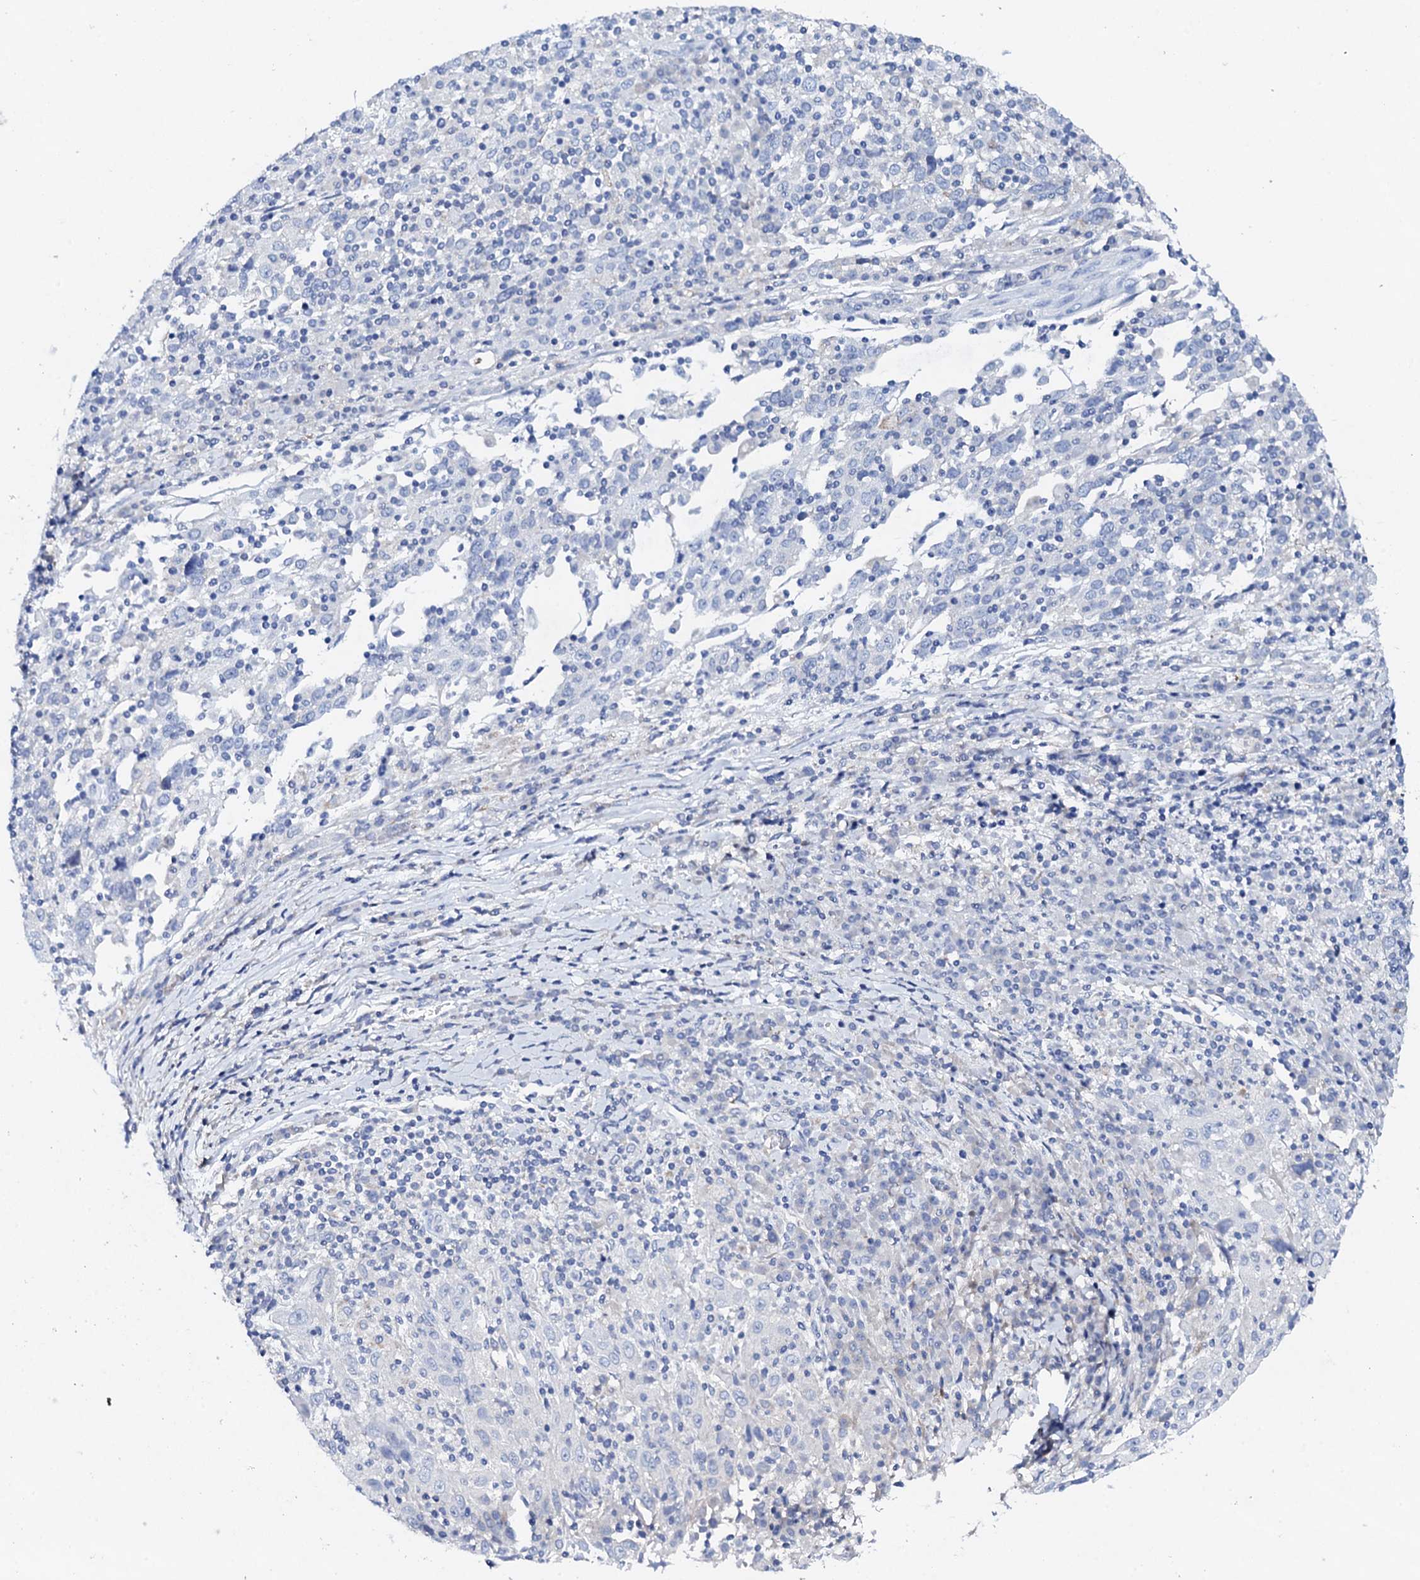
{"staining": {"intensity": "negative", "quantity": "none", "location": "none"}, "tissue": "cervical cancer", "cell_type": "Tumor cells", "image_type": "cancer", "snomed": [{"axis": "morphology", "description": "Squamous cell carcinoma, NOS"}, {"axis": "topography", "description": "Cervix"}], "caption": "The IHC micrograph has no significant positivity in tumor cells of squamous cell carcinoma (cervical) tissue.", "gene": "FBXL16", "patient": {"sex": "female", "age": 46}}